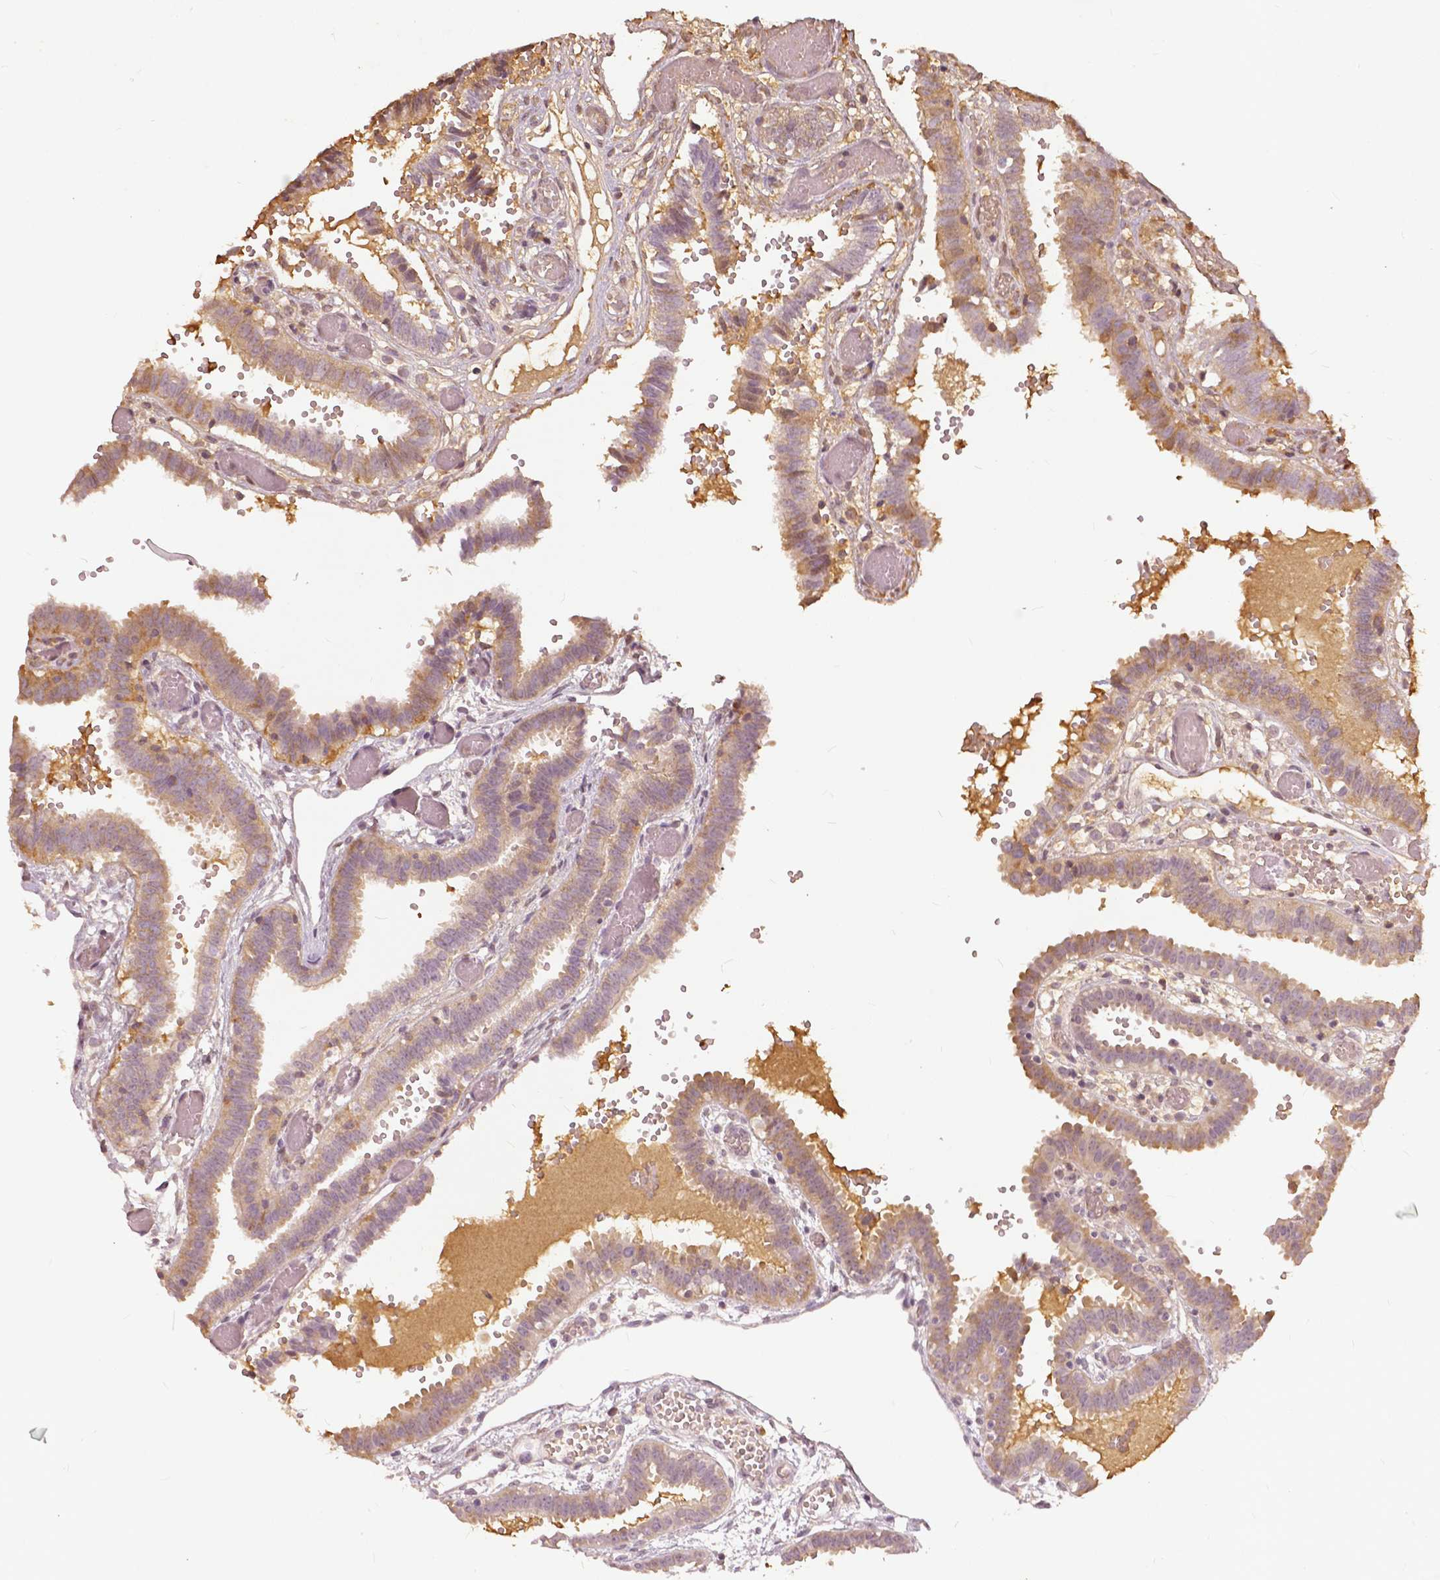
{"staining": {"intensity": "weak", "quantity": "<25%", "location": "cytoplasmic/membranous"}, "tissue": "fallopian tube", "cell_type": "Glandular cells", "image_type": "normal", "snomed": [{"axis": "morphology", "description": "Normal tissue, NOS"}, {"axis": "topography", "description": "Fallopian tube"}], "caption": "Normal fallopian tube was stained to show a protein in brown. There is no significant staining in glandular cells. The staining is performed using DAB (3,3'-diaminobenzidine) brown chromogen with nuclei counter-stained in using hematoxylin.", "gene": "ANGPTL4", "patient": {"sex": "female", "age": 37}}